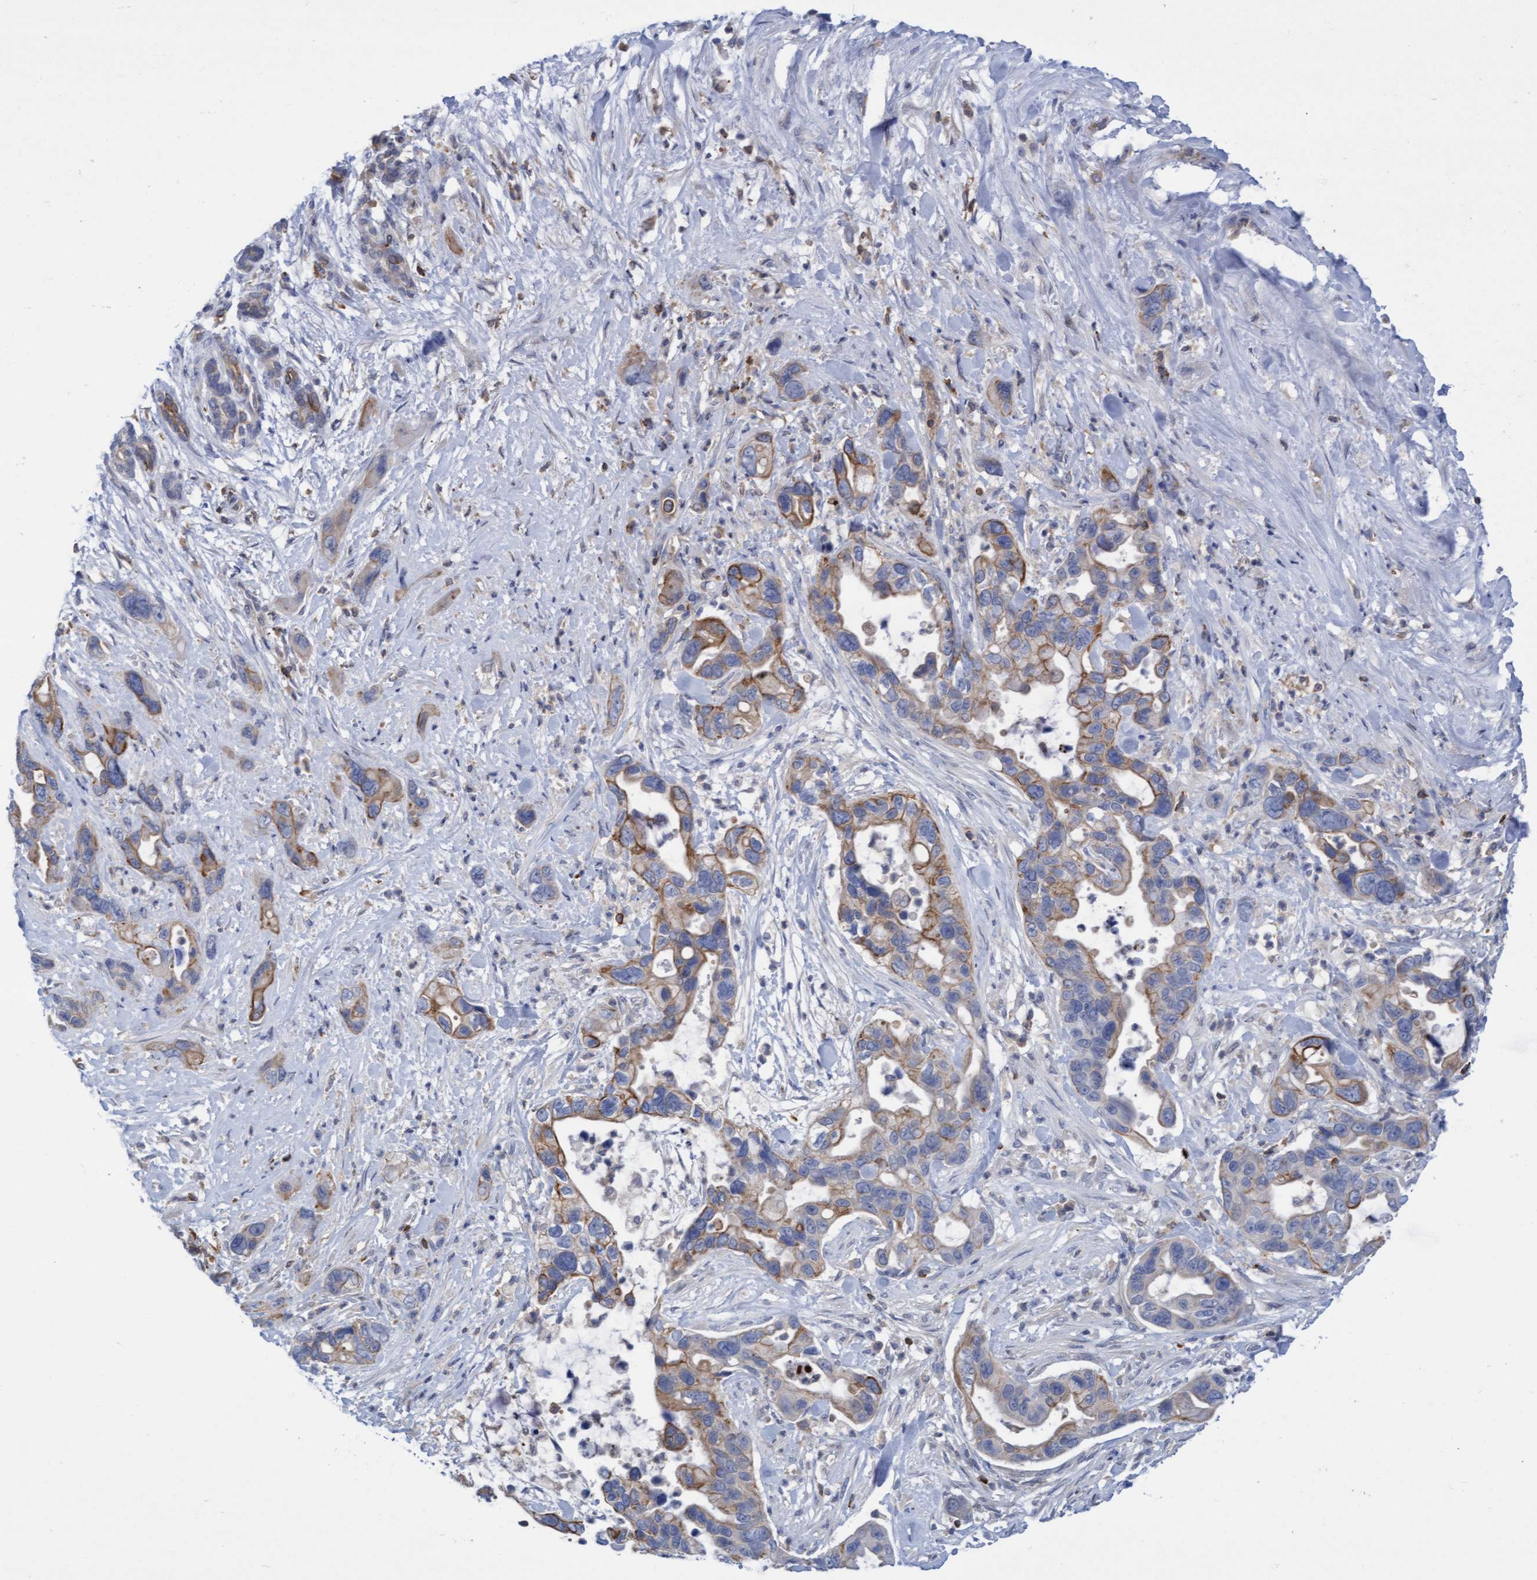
{"staining": {"intensity": "moderate", "quantity": "25%-75%", "location": "cytoplasmic/membranous"}, "tissue": "pancreatic cancer", "cell_type": "Tumor cells", "image_type": "cancer", "snomed": [{"axis": "morphology", "description": "Adenocarcinoma, NOS"}, {"axis": "topography", "description": "Pancreas"}], "caption": "Immunohistochemical staining of pancreatic cancer (adenocarcinoma) demonstrates moderate cytoplasmic/membranous protein positivity in about 25%-75% of tumor cells.", "gene": "FNBP1", "patient": {"sex": "female", "age": 70}}